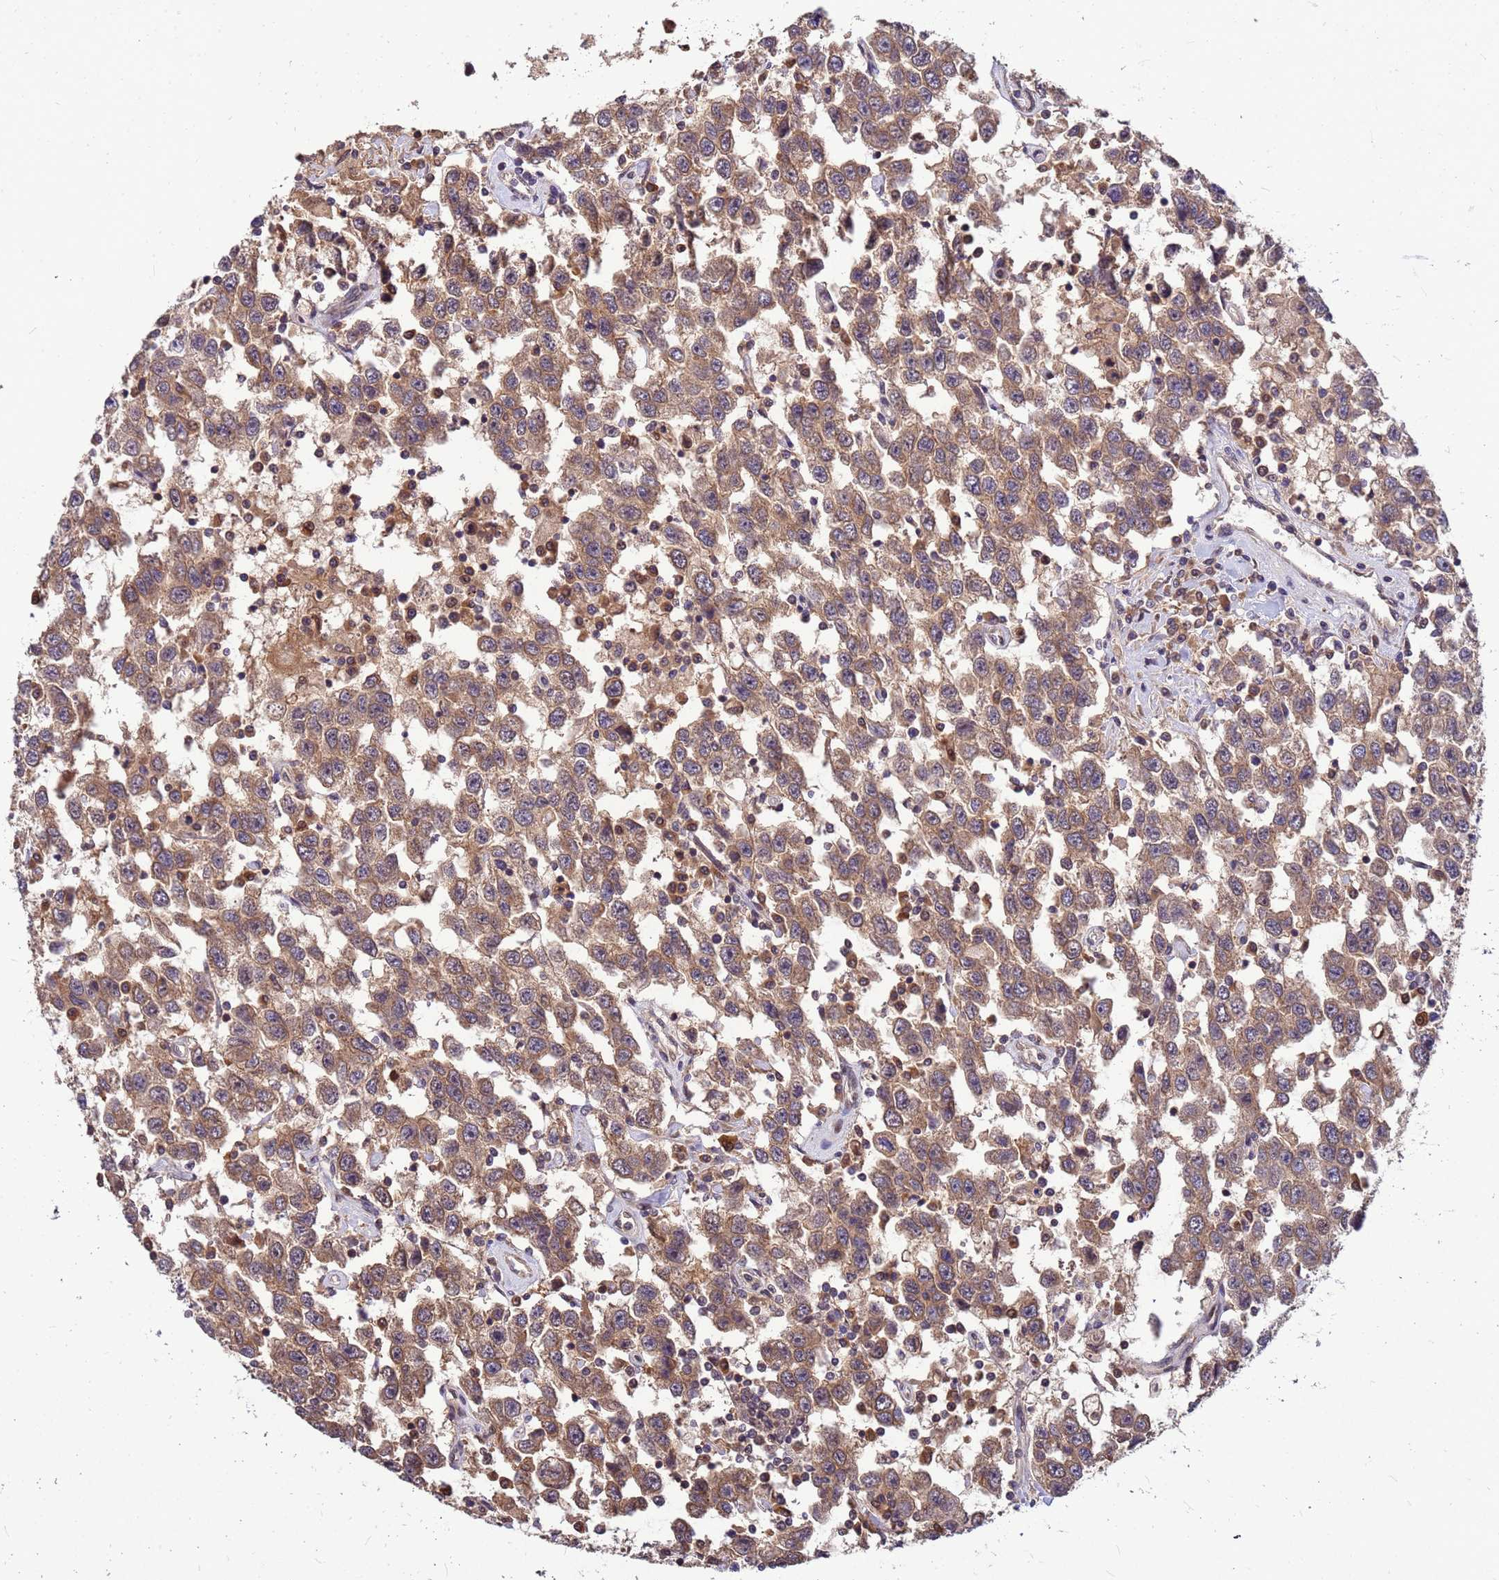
{"staining": {"intensity": "moderate", "quantity": ">75%", "location": "cytoplasmic/membranous"}, "tissue": "testis cancer", "cell_type": "Tumor cells", "image_type": "cancer", "snomed": [{"axis": "morphology", "description": "Seminoma, NOS"}, {"axis": "topography", "description": "Testis"}], "caption": "Immunohistochemical staining of human testis cancer (seminoma) reveals medium levels of moderate cytoplasmic/membranous staining in about >75% of tumor cells.", "gene": "DUS4L", "patient": {"sex": "male", "age": 41}}